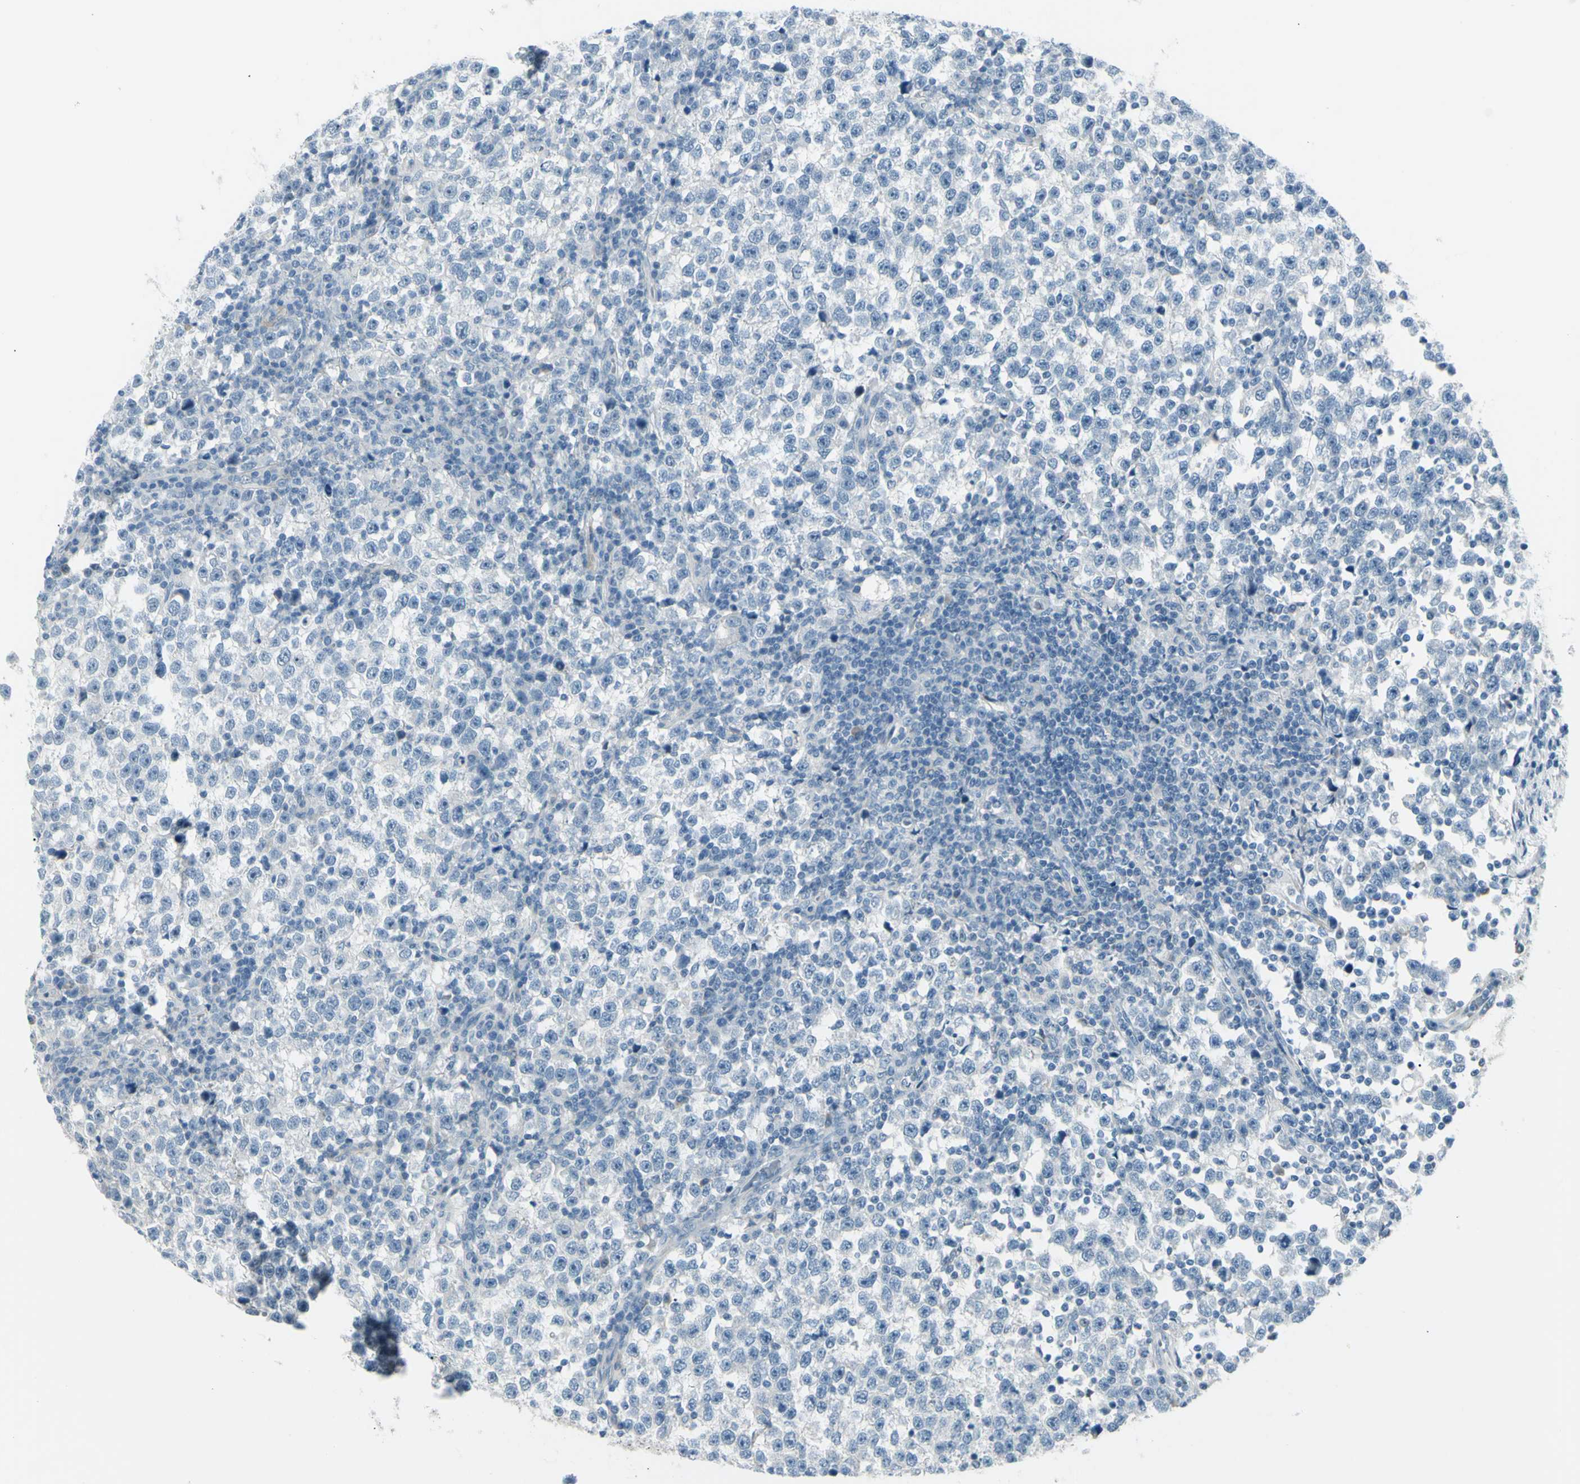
{"staining": {"intensity": "negative", "quantity": "none", "location": "none"}, "tissue": "testis cancer", "cell_type": "Tumor cells", "image_type": "cancer", "snomed": [{"axis": "morphology", "description": "Seminoma, NOS"}, {"axis": "topography", "description": "Testis"}], "caption": "This is an immunohistochemistry (IHC) micrograph of human testis cancer (seminoma). There is no expression in tumor cells.", "gene": "GPR34", "patient": {"sex": "male", "age": 43}}